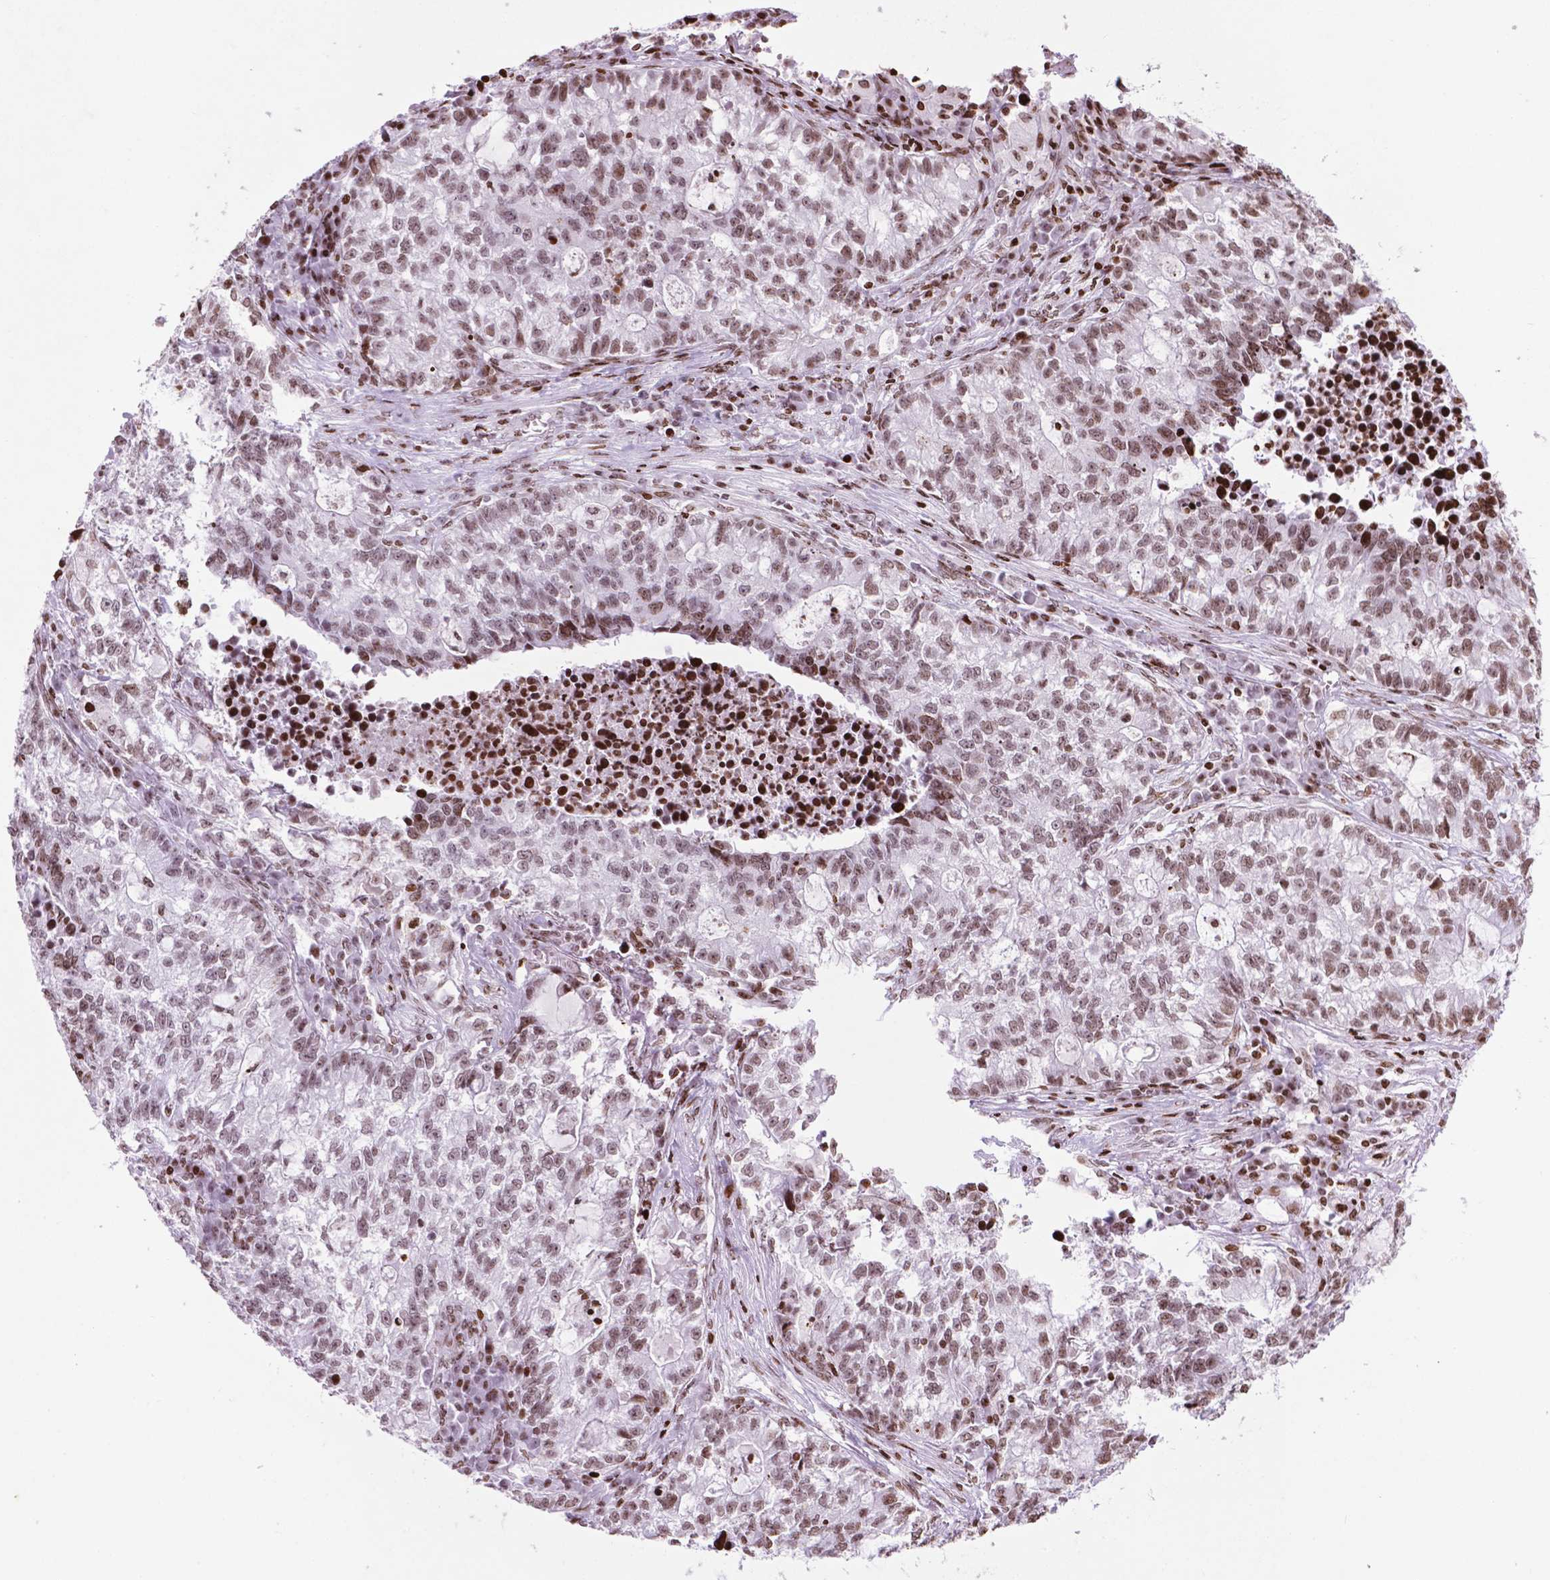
{"staining": {"intensity": "moderate", "quantity": ">75%", "location": "nuclear"}, "tissue": "lung cancer", "cell_type": "Tumor cells", "image_type": "cancer", "snomed": [{"axis": "morphology", "description": "Adenocarcinoma, NOS"}, {"axis": "topography", "description": "Lung"}], "caption": "Protein expression analysis of human lung cancer reveals moderate nuclear positivity in about >75% of tumor cells. (DAB IHC, brown staining for protein, blue staining for nuclei).", "gene": "TMEM250", "patient": {"sex": "male", "age": 57}}